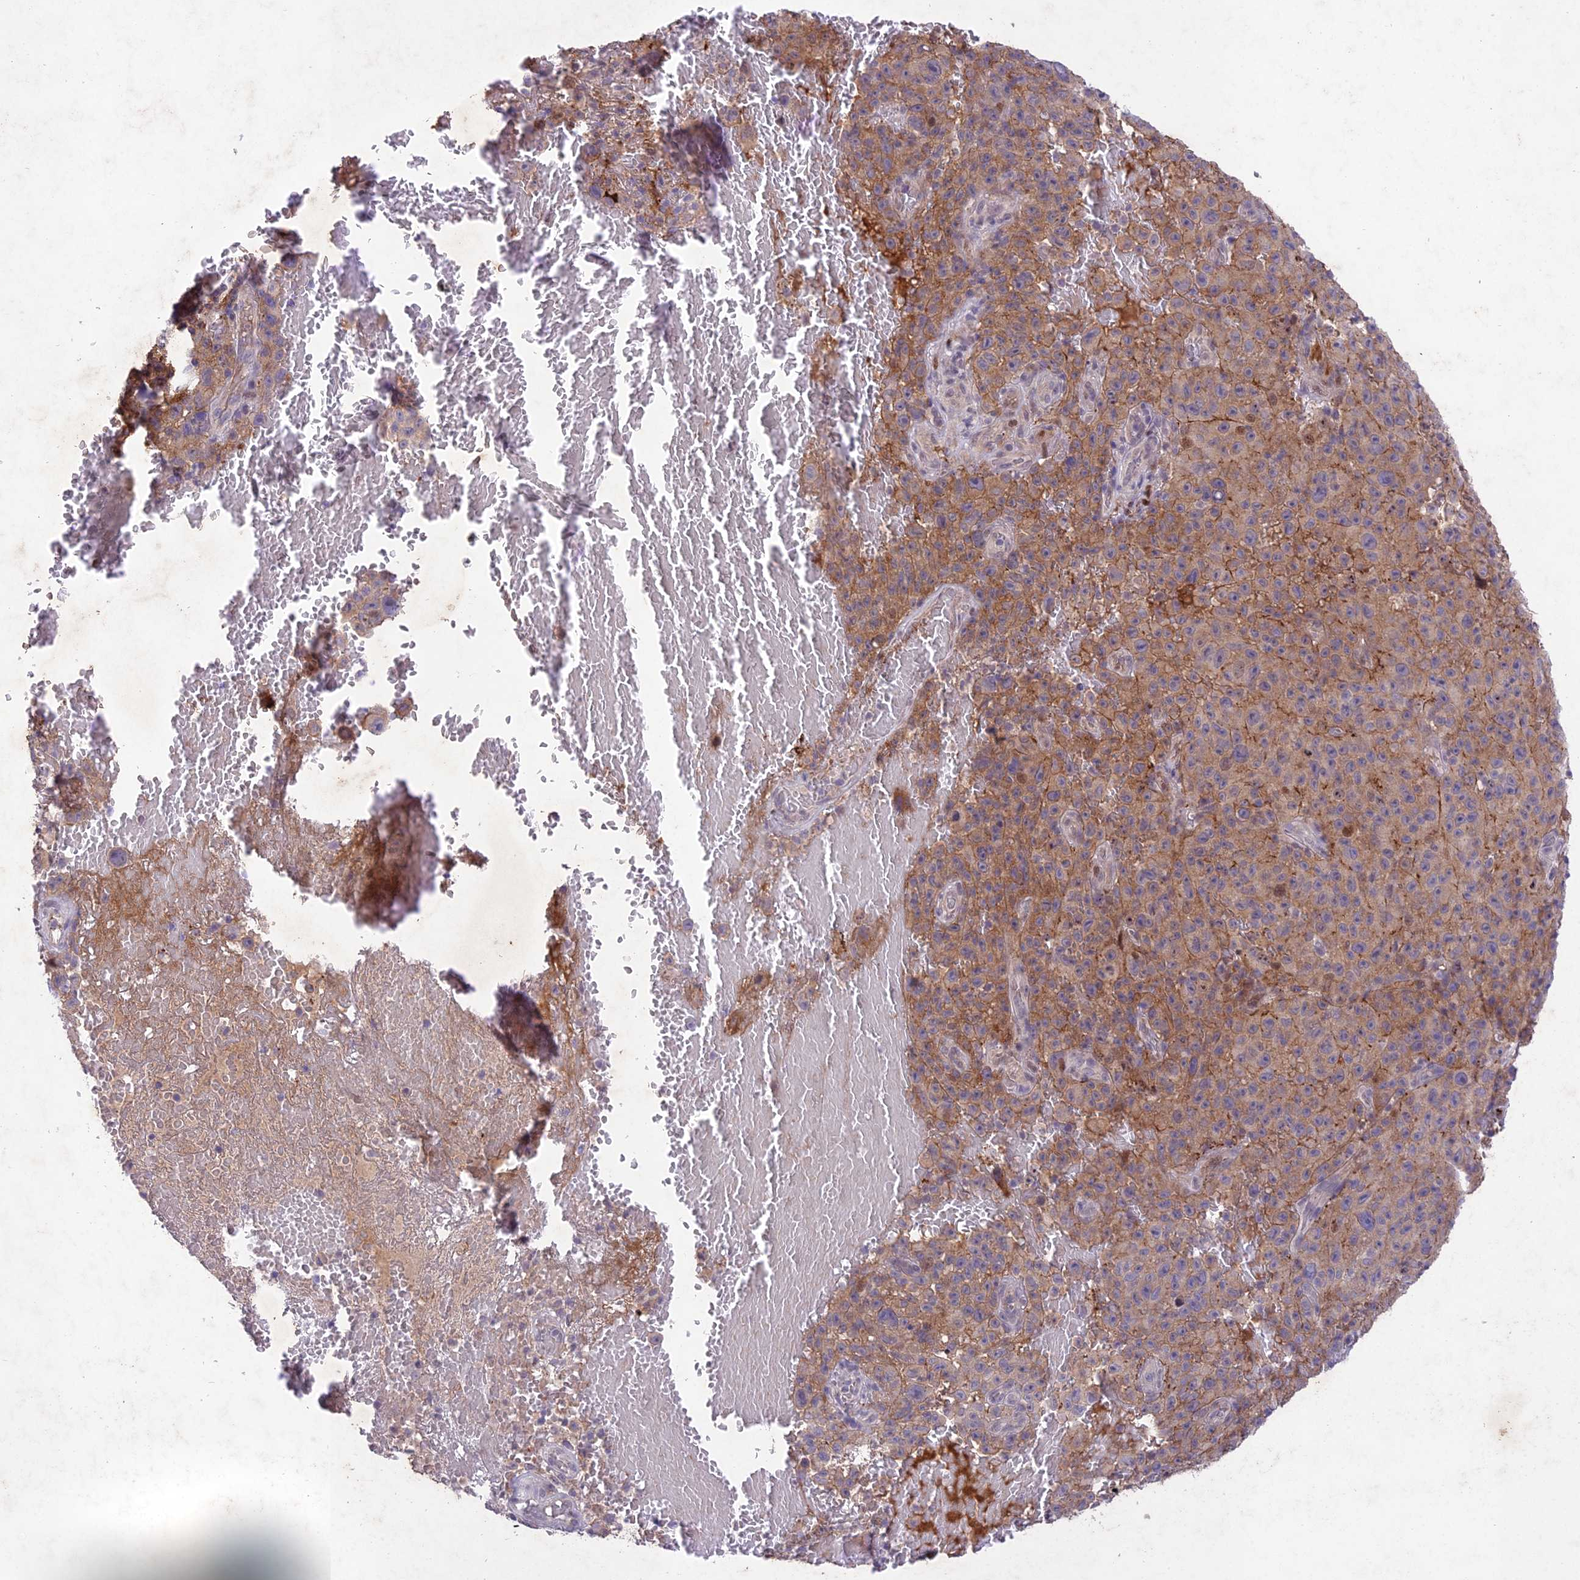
{"staining": {"intensity": "moderate", "quantity": ">75%", "location": "cytoplasmic/membranous"}, "tissue": "melanoma", "cell_type": "Tumor cells", "image_type": "cancer", "snomed": [{"axis": "morphology", "description": "Malignant melanoma, NOS"}, {"axis": "topography", "description": "Skin"}], "caption": "There is medium levels of moderate cytoplasmic/membranous expression in tumor cells of melanoma, as demonstrated by immunohistochemical staining (brown color).", "gene": "ANKRD52", "patient": {"sex": "female", "age": 82}}